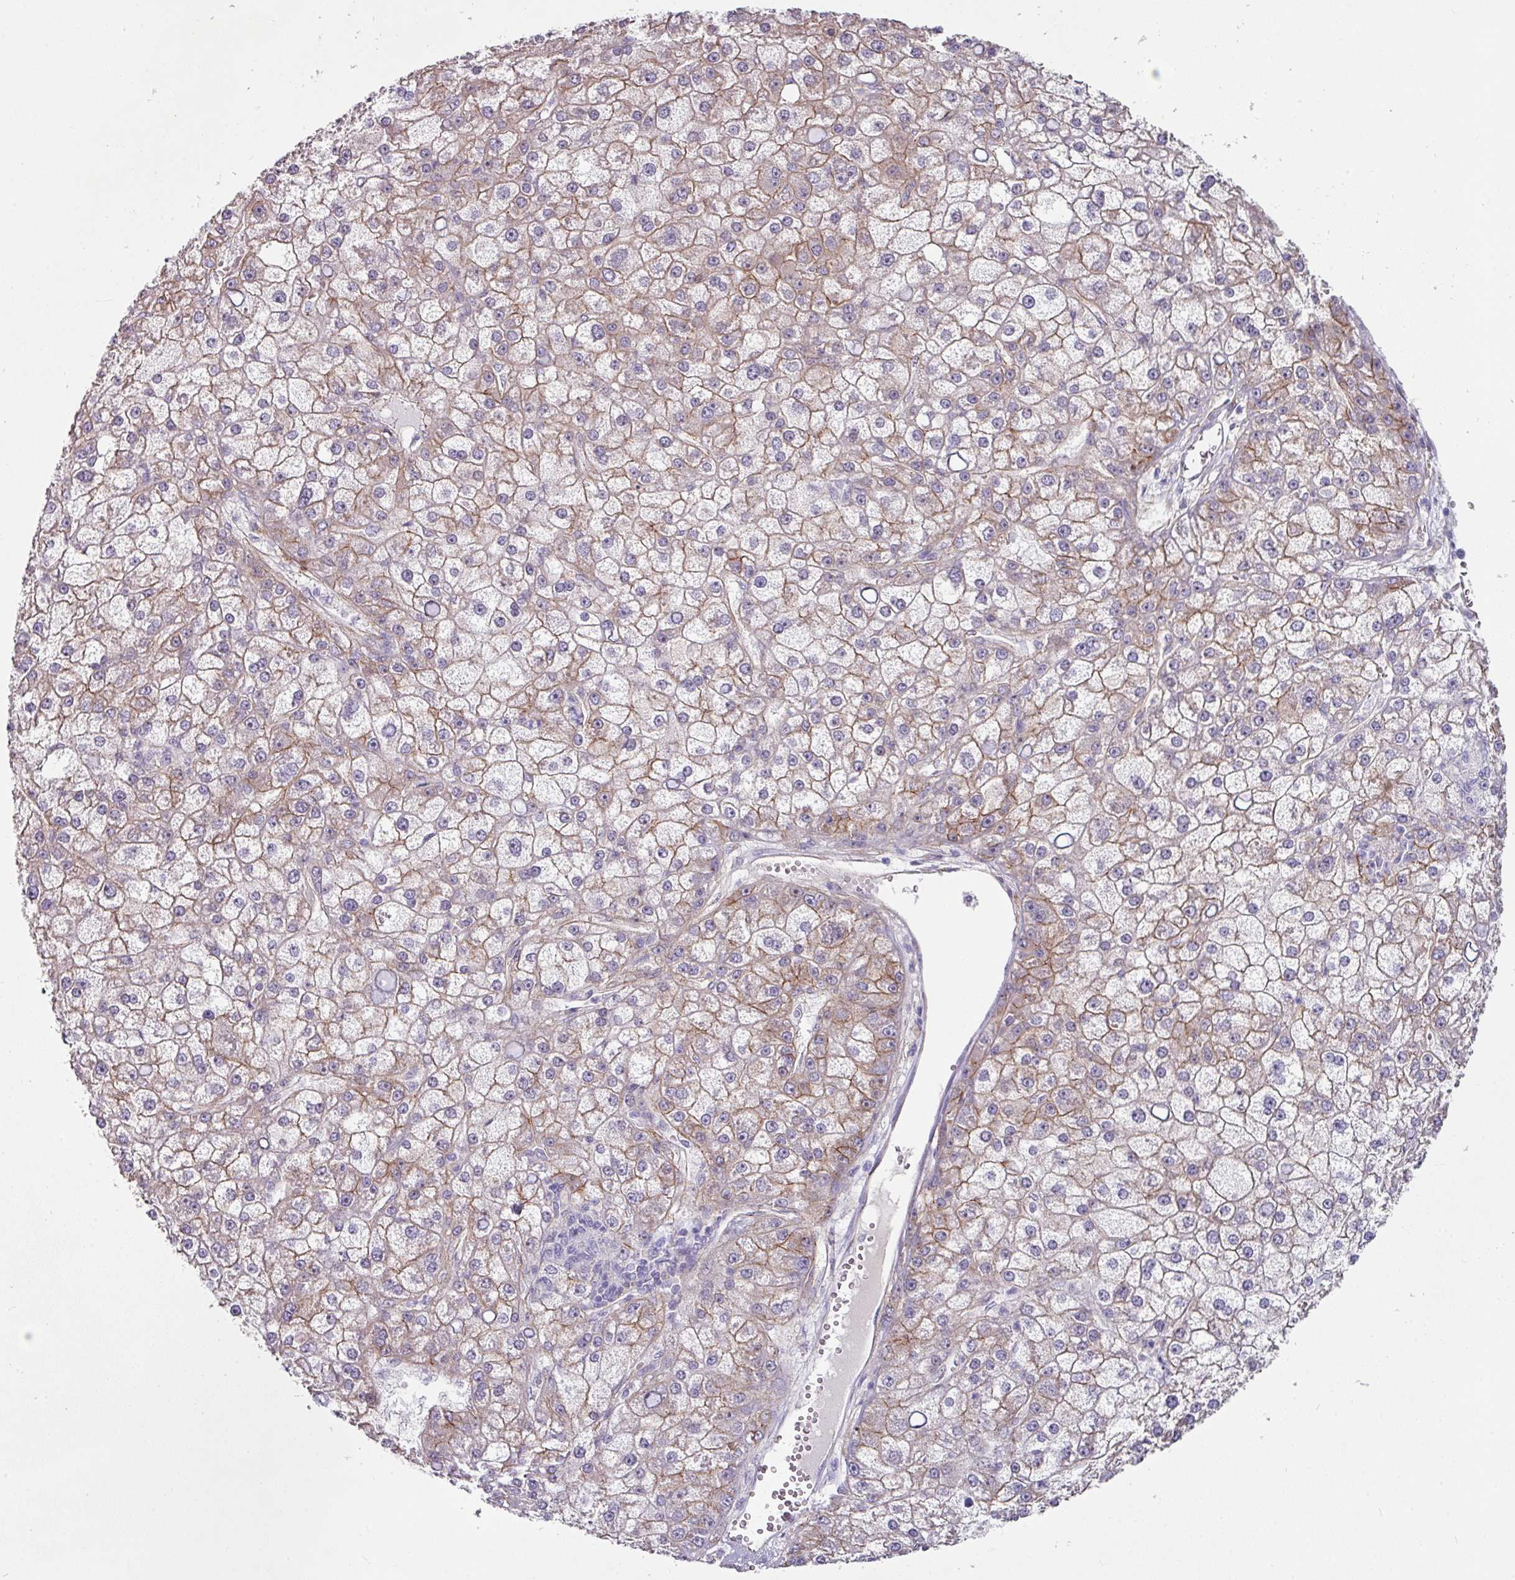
{"staining": {"intensity": "weak", "quantity": "25%-75%", "location": "cytoplasmic/membranous"}, "tissue": "liver cancer", "cell_type": "Tumor cells", "image_type": "cancer", "snomed": [{"axis": "morphology", "description": "Carcinoma, Hepatocellular, NOS"}, {"axis": "topography", "description": "Liver"}], "caption": "Immunohistochemistry (DAB (3,3'-diaminobenzidine)) staining of human liver cancer shows weak cytoplasmic/membranous protein expression in about 25%-75% of tumor cells.", "gene": "JUP", "patient": {"sex": "male", "age": 67}}